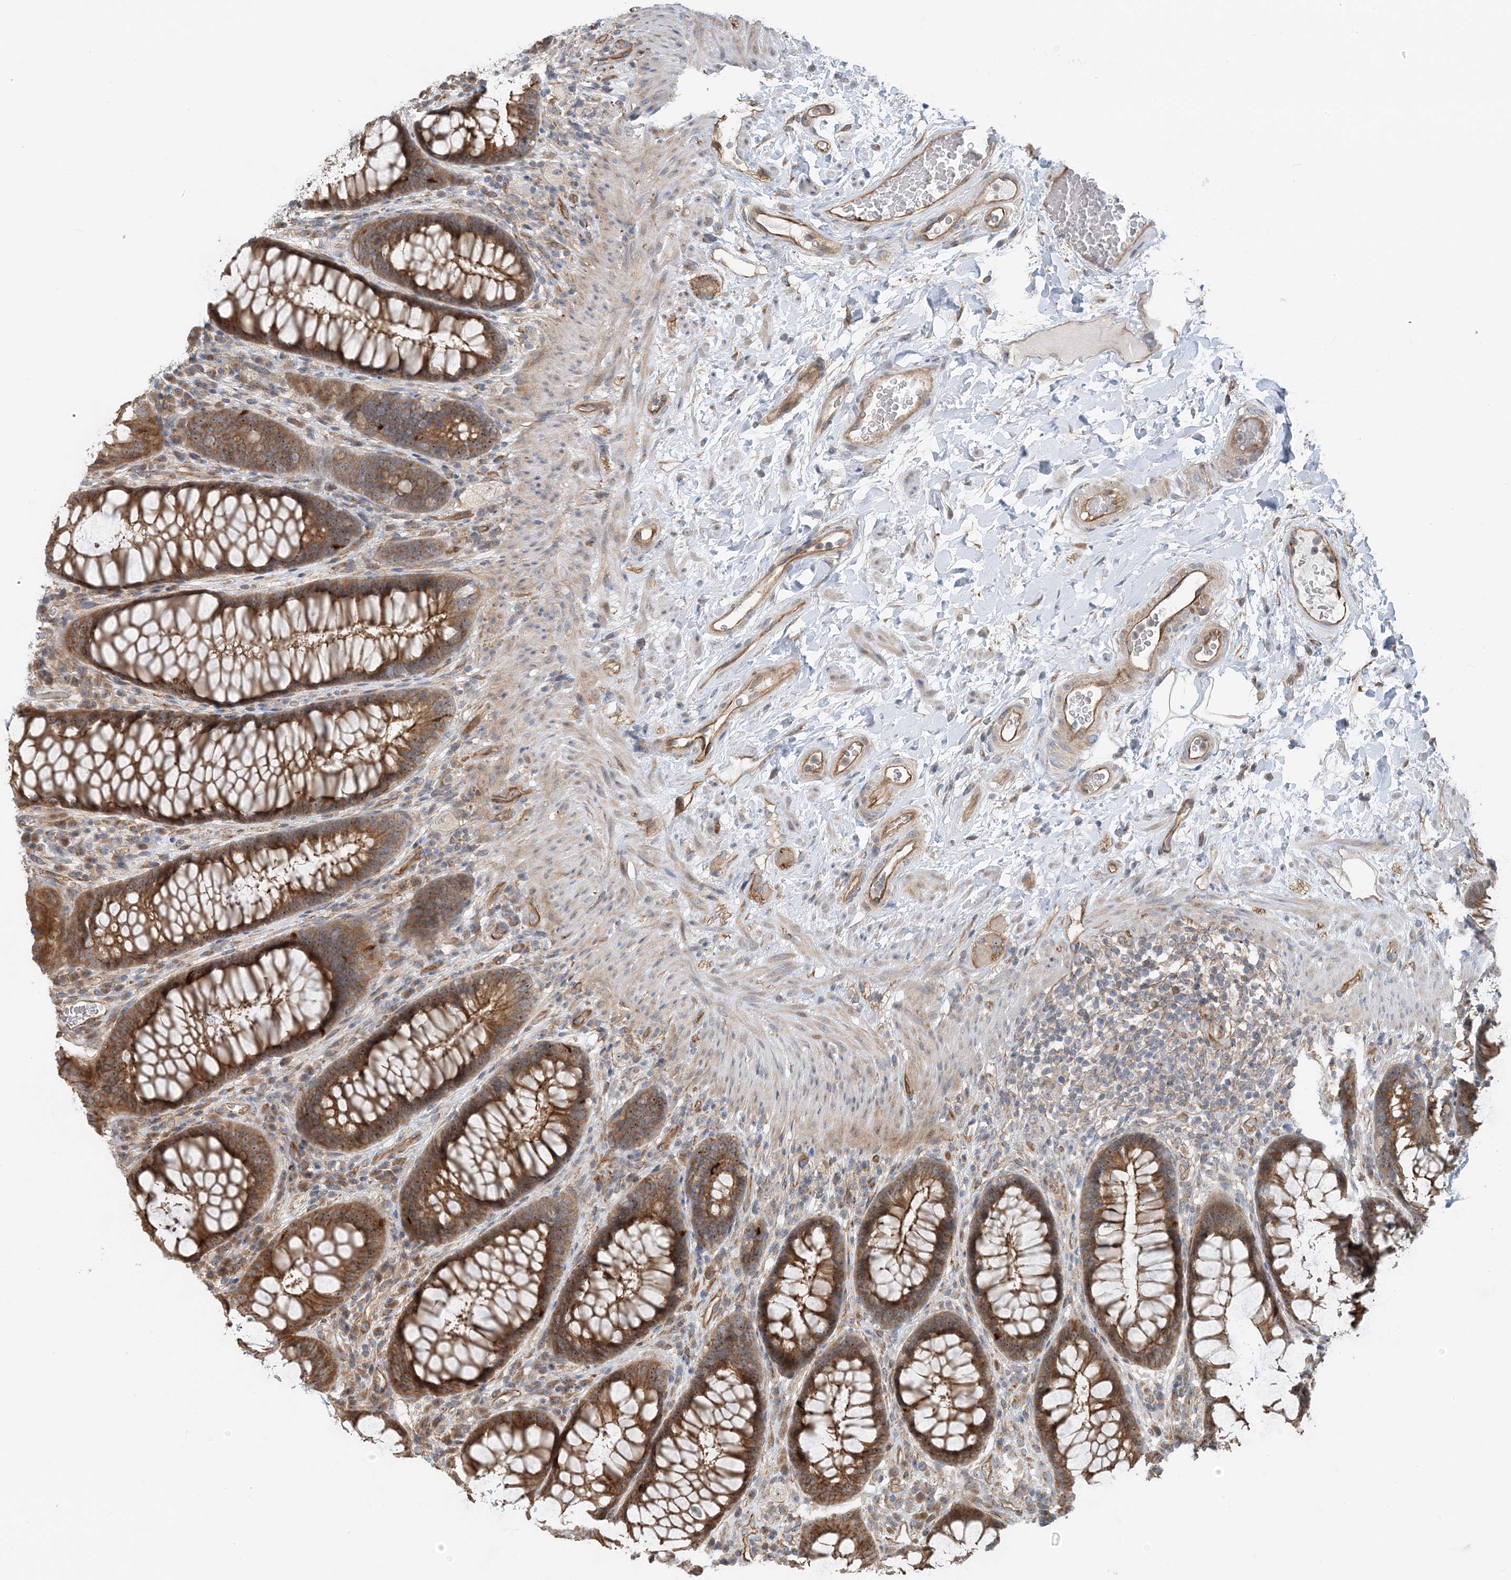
{"staining": {"intensity": "strong", "quantity": ">75%", "location": "cytoplasmic/membranous"}, "tissue": "rectum", "cell_type": "Glandular cells", "image_type": "normal", "snomed": [{"axis": "morphology", "description": "Normal tissue, NOS"}, {"axis": "topography", "description": "Rectum"}], "caption": "Unremarkable rectum was stained to show a protein in brown. There is high levels of strong cytoplasmic/membranous expression in approximately >75% of glandular cells.", "gene": "MYL5", "patient": {"sex": "female", "age": 46}}